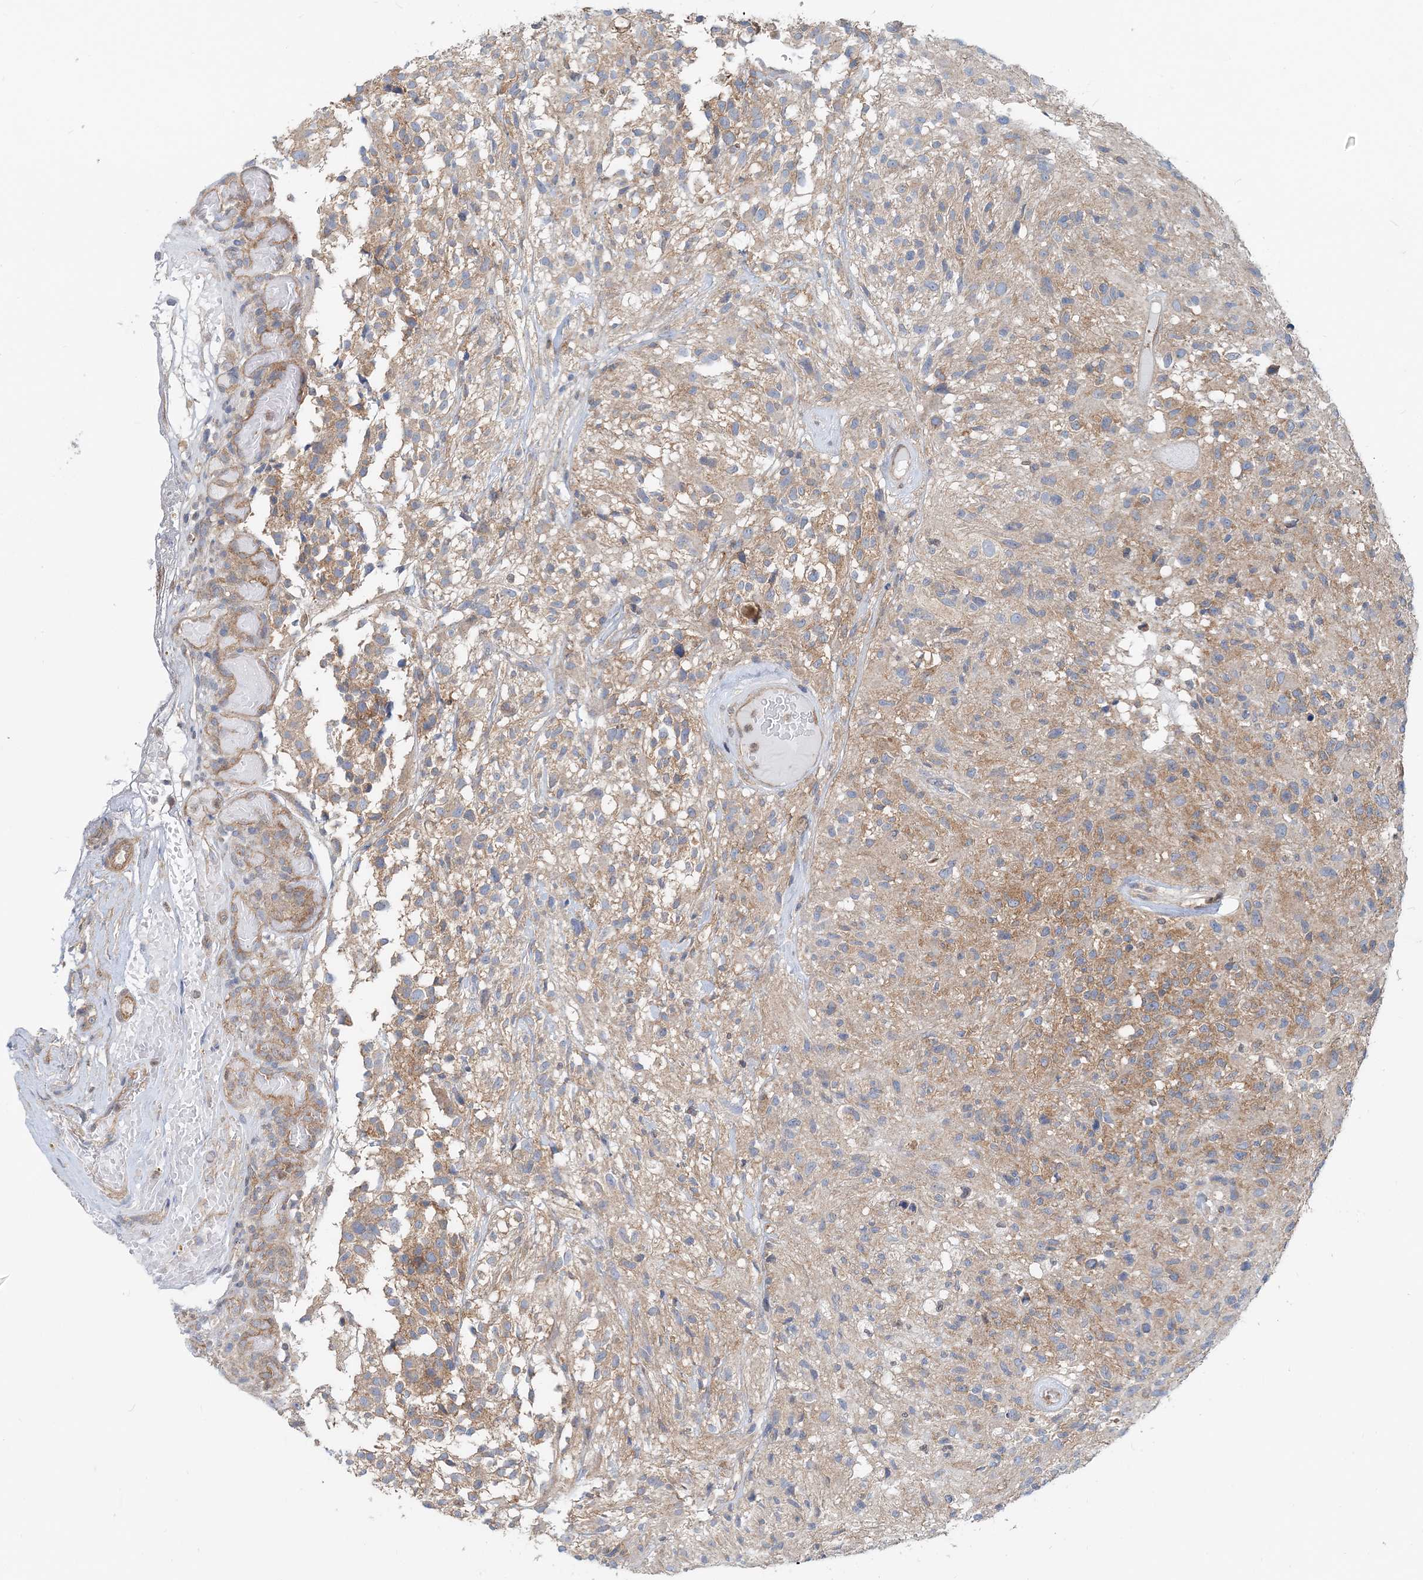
{"staining": {"intensity": "moderate", "quantity": "25%-75%", "location": "cytoplasmic/membranous"}, "tissue": "glioma", "cell_type": "Tumor cells", "image_type": "cancer", "snomed": [{"axis": "morphology", "description": "Glioma, malignant, High grade"}, {"axis": "morphology", "description": "Glioblastoma, NOS"}, {"axis": "topography", "description": "Brain"}], "caption": "IHC micrograph of human glioma stained for a protein (brown), which reveals medium levels of moderate cytoplasmic/membranous staining in approximately 25%-75% of tumor cells.", "gene": "MOB4", "patient": {"sex": "male", "age": 60}}